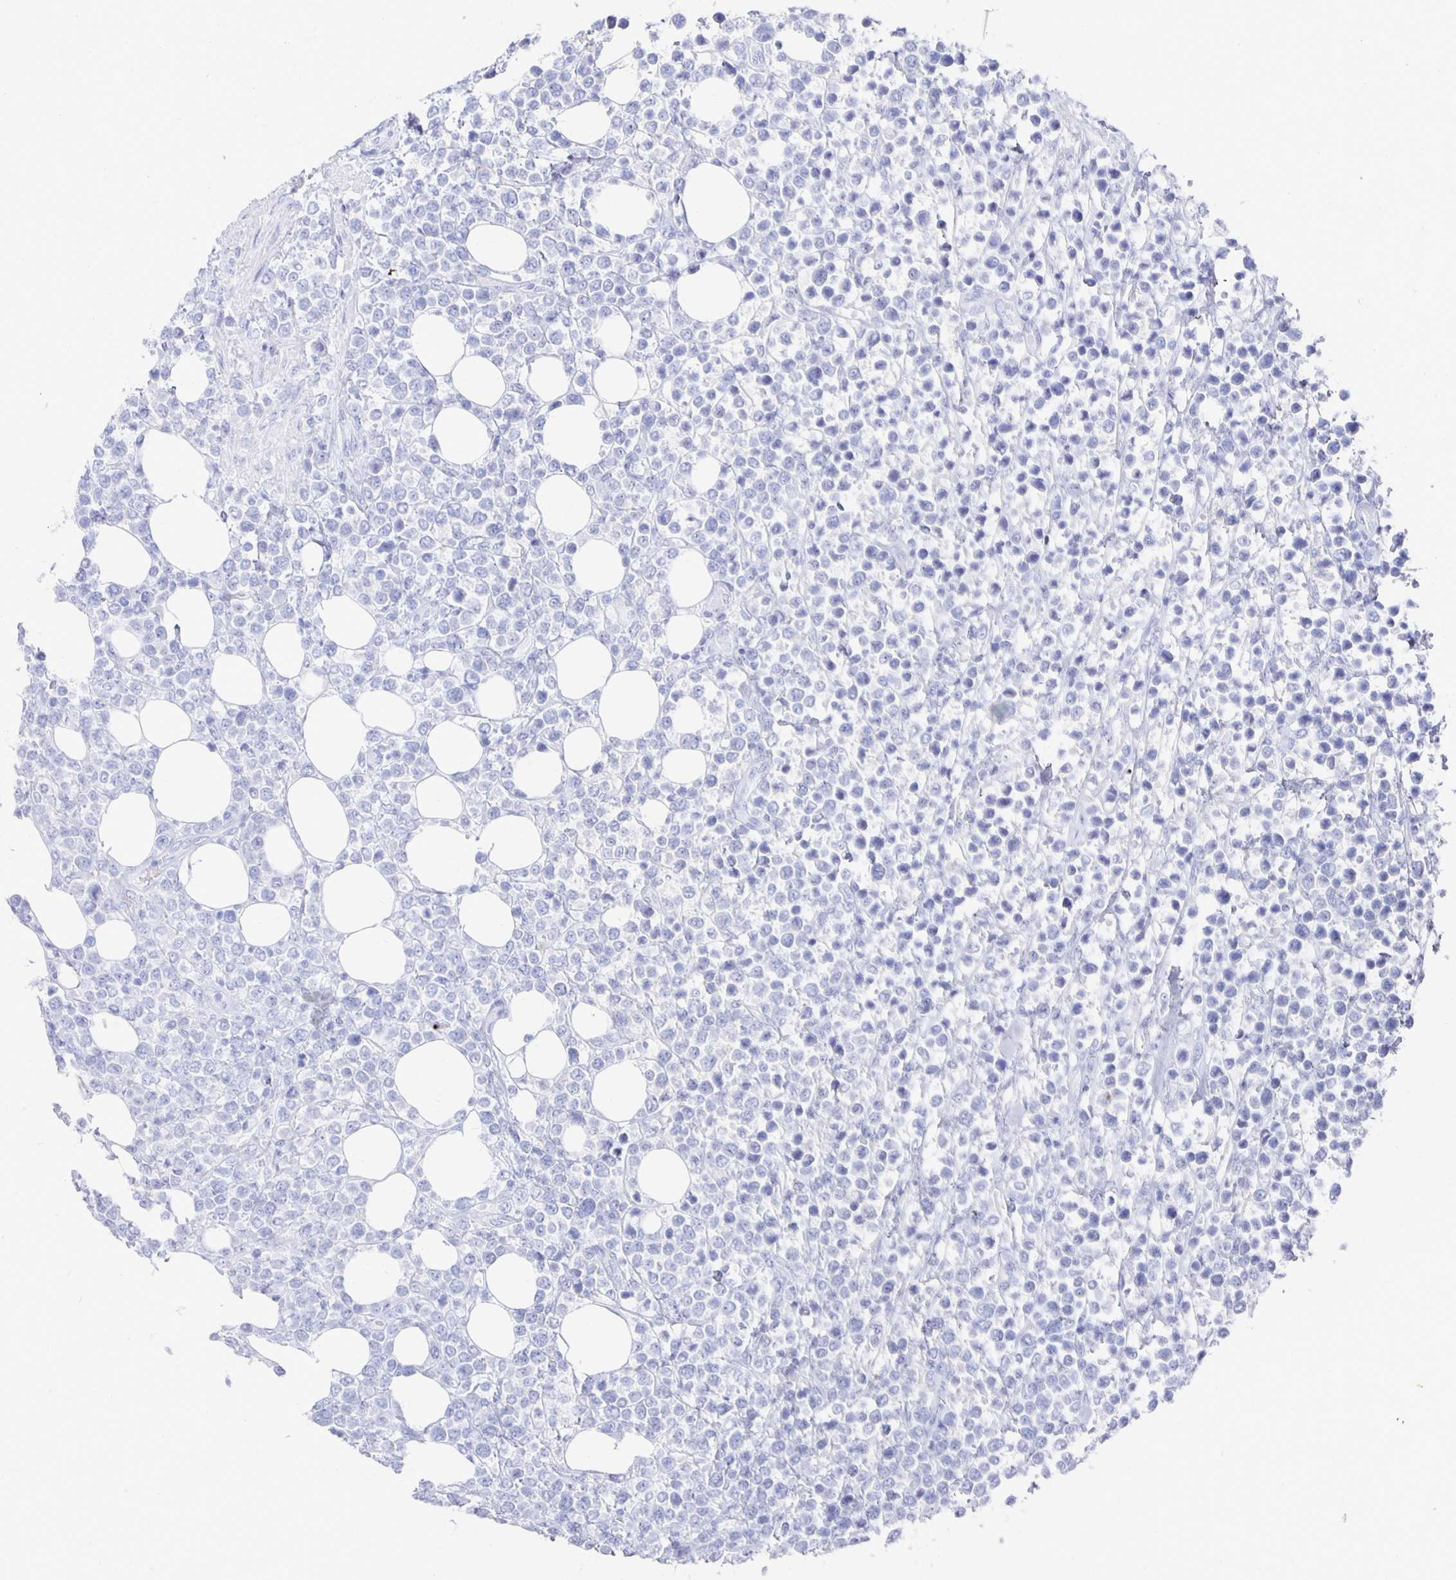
{"staining": {"intensity": "negative", "quantity": "none", "location": "none"}, "tissue": "lymphoma", "cell_type": "Tumor cells", "image_type": "cancer", "snomed": [{"axis": "morphology", "description": "Malignant lymphoma, non-Hodgkin's type, High grade"}, {"axis": "topography", "description": "Soft tissue"}], "caption": "Tumor cells are negative for protein expression in human malignant lymphoma, non-Hodgkin's type (high-grade).", "gene": "PRDM7", "patient": {"sex": "female", "age": 56}}